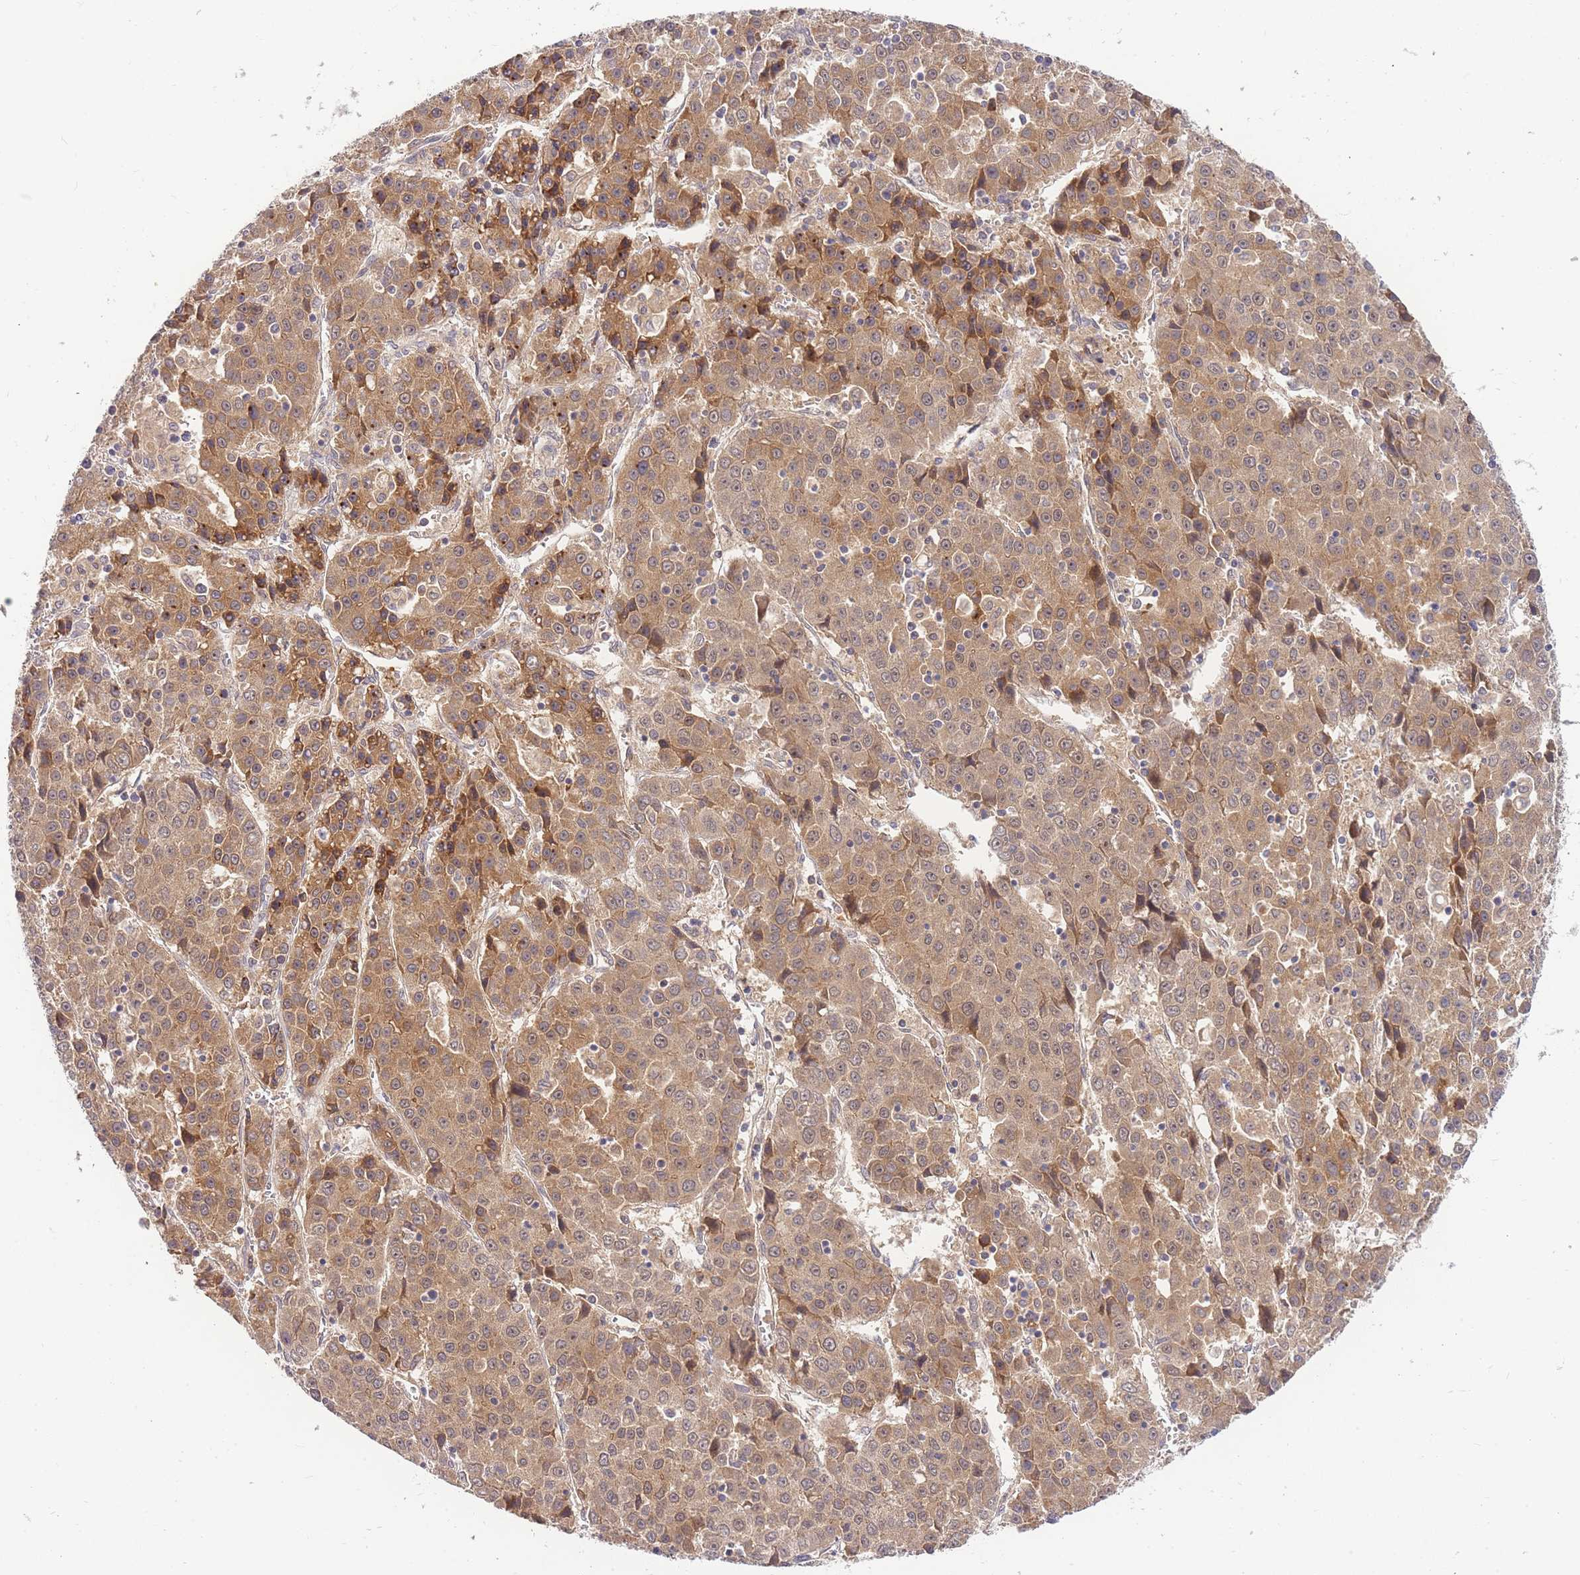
{"staining": {"intensity": "moderate", "quantity": ">75%", "location": "cytoplasmic/membranous"}, "tissue": "liver cancer", "cell_type": "Tumor cells", "image_type": "cancer", "snomed": [{"axis": "morphology", "description": "Carcinoma, Hepatocellular, NOS"}, {"axis": "topography", "description": "Liver"}], "caption": "A medium amount of moderate cytoplasmic/membranous expression is seen in about >75% of tumor cells in liver cancer tissue.", "gene": "ZNF577", "patient": {"sex": "female", "age": 53}}